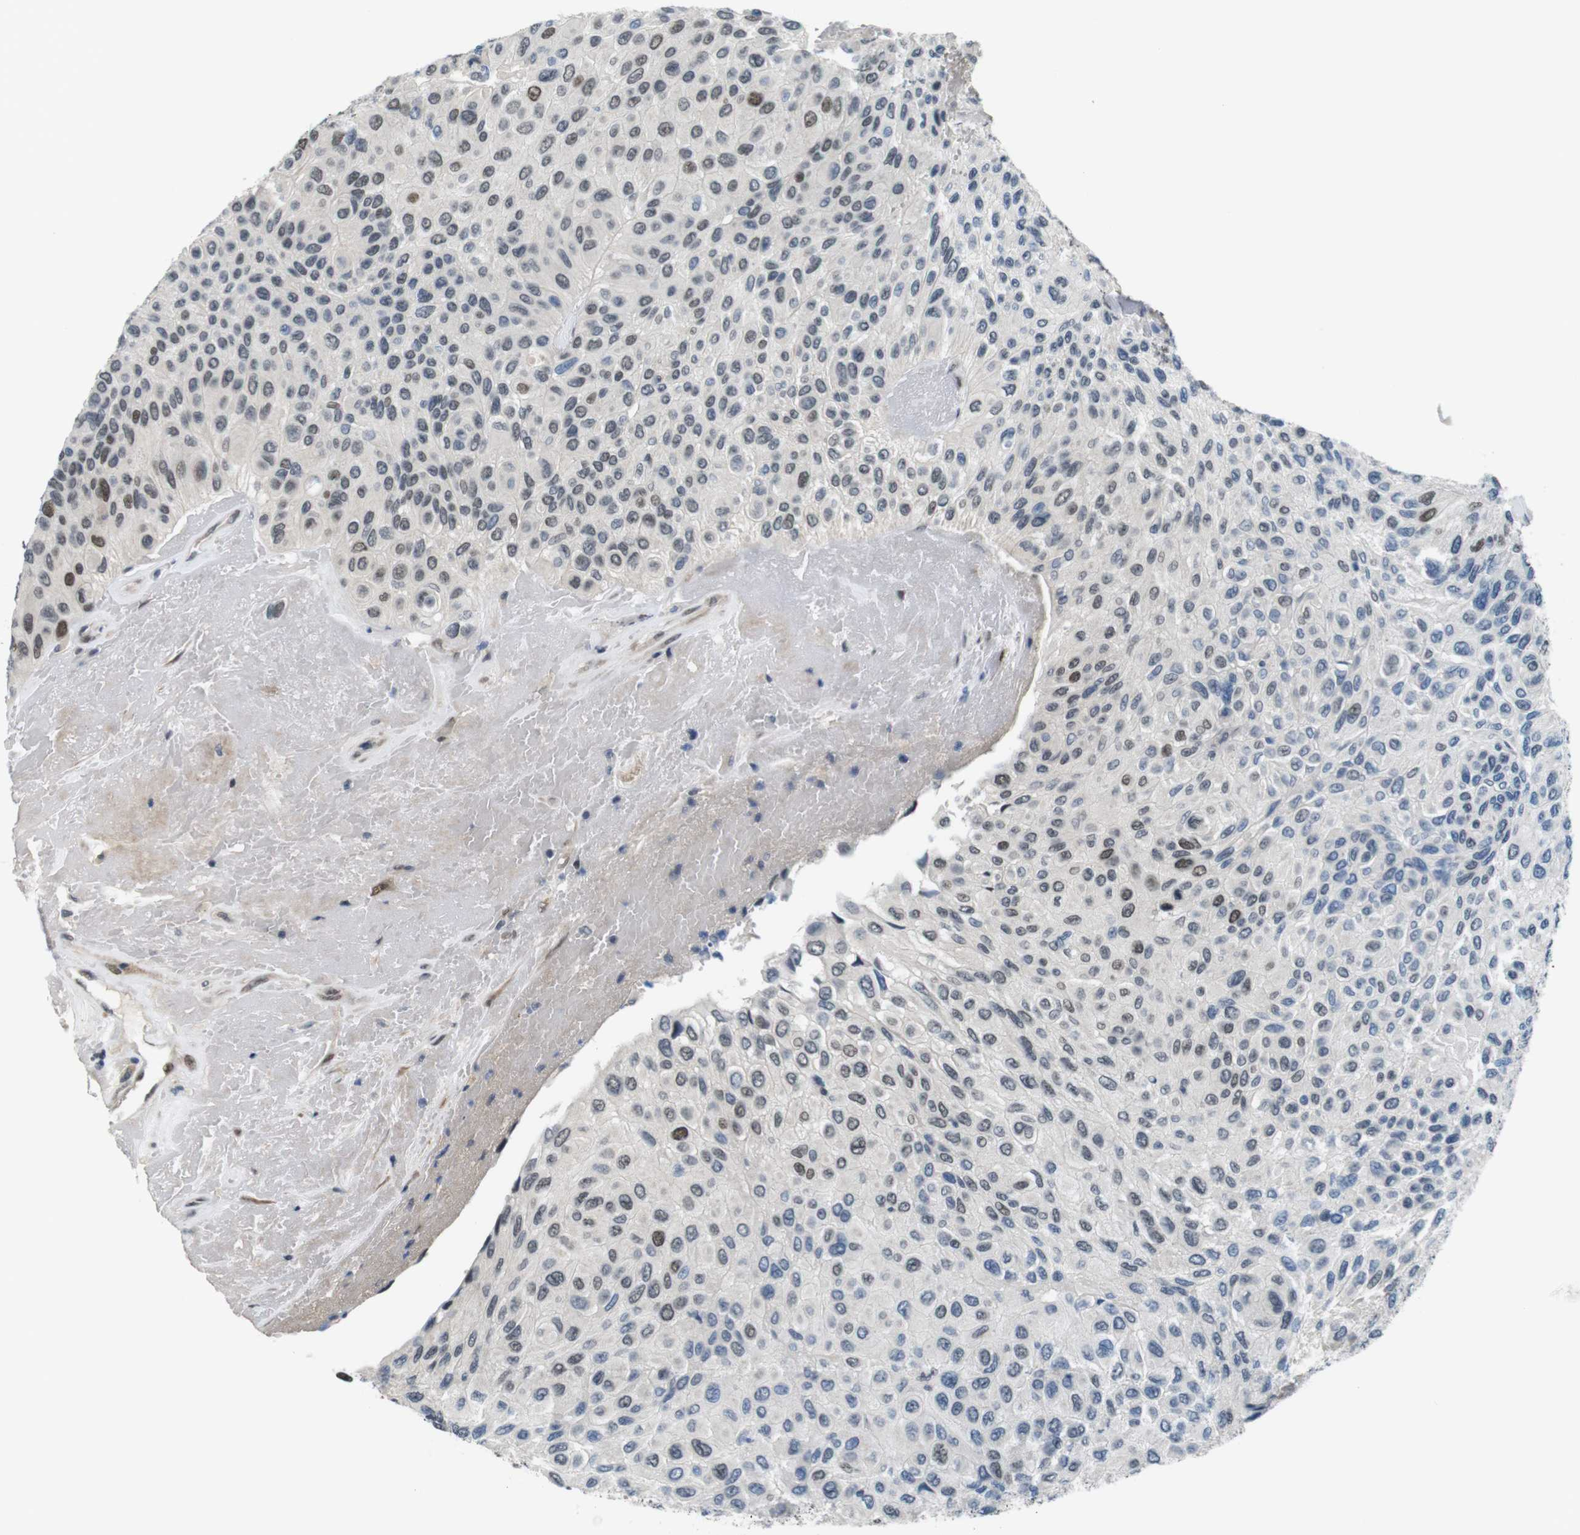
{"staining": {"intensity": "weak", "quantity": "25%-75%", "location": "nuclear"}, "tissue": "urothelial cancer", "cell_type": "Tumor cells", "image_type": "cancer", "snomed": [{"axis": "morphology", "description": "Urothelial carcinoma, High grade"}, {"axis": "topography", "description": "Urinary bladder"}], "caption": "Weak nuclear positivity for a protein is present in about 25%-75% of tumor cells of urothelial cancer using immunohistochemistry (IHC).", "gene": "SMCO2", "patient": {"sex": "male", "age": 66}}